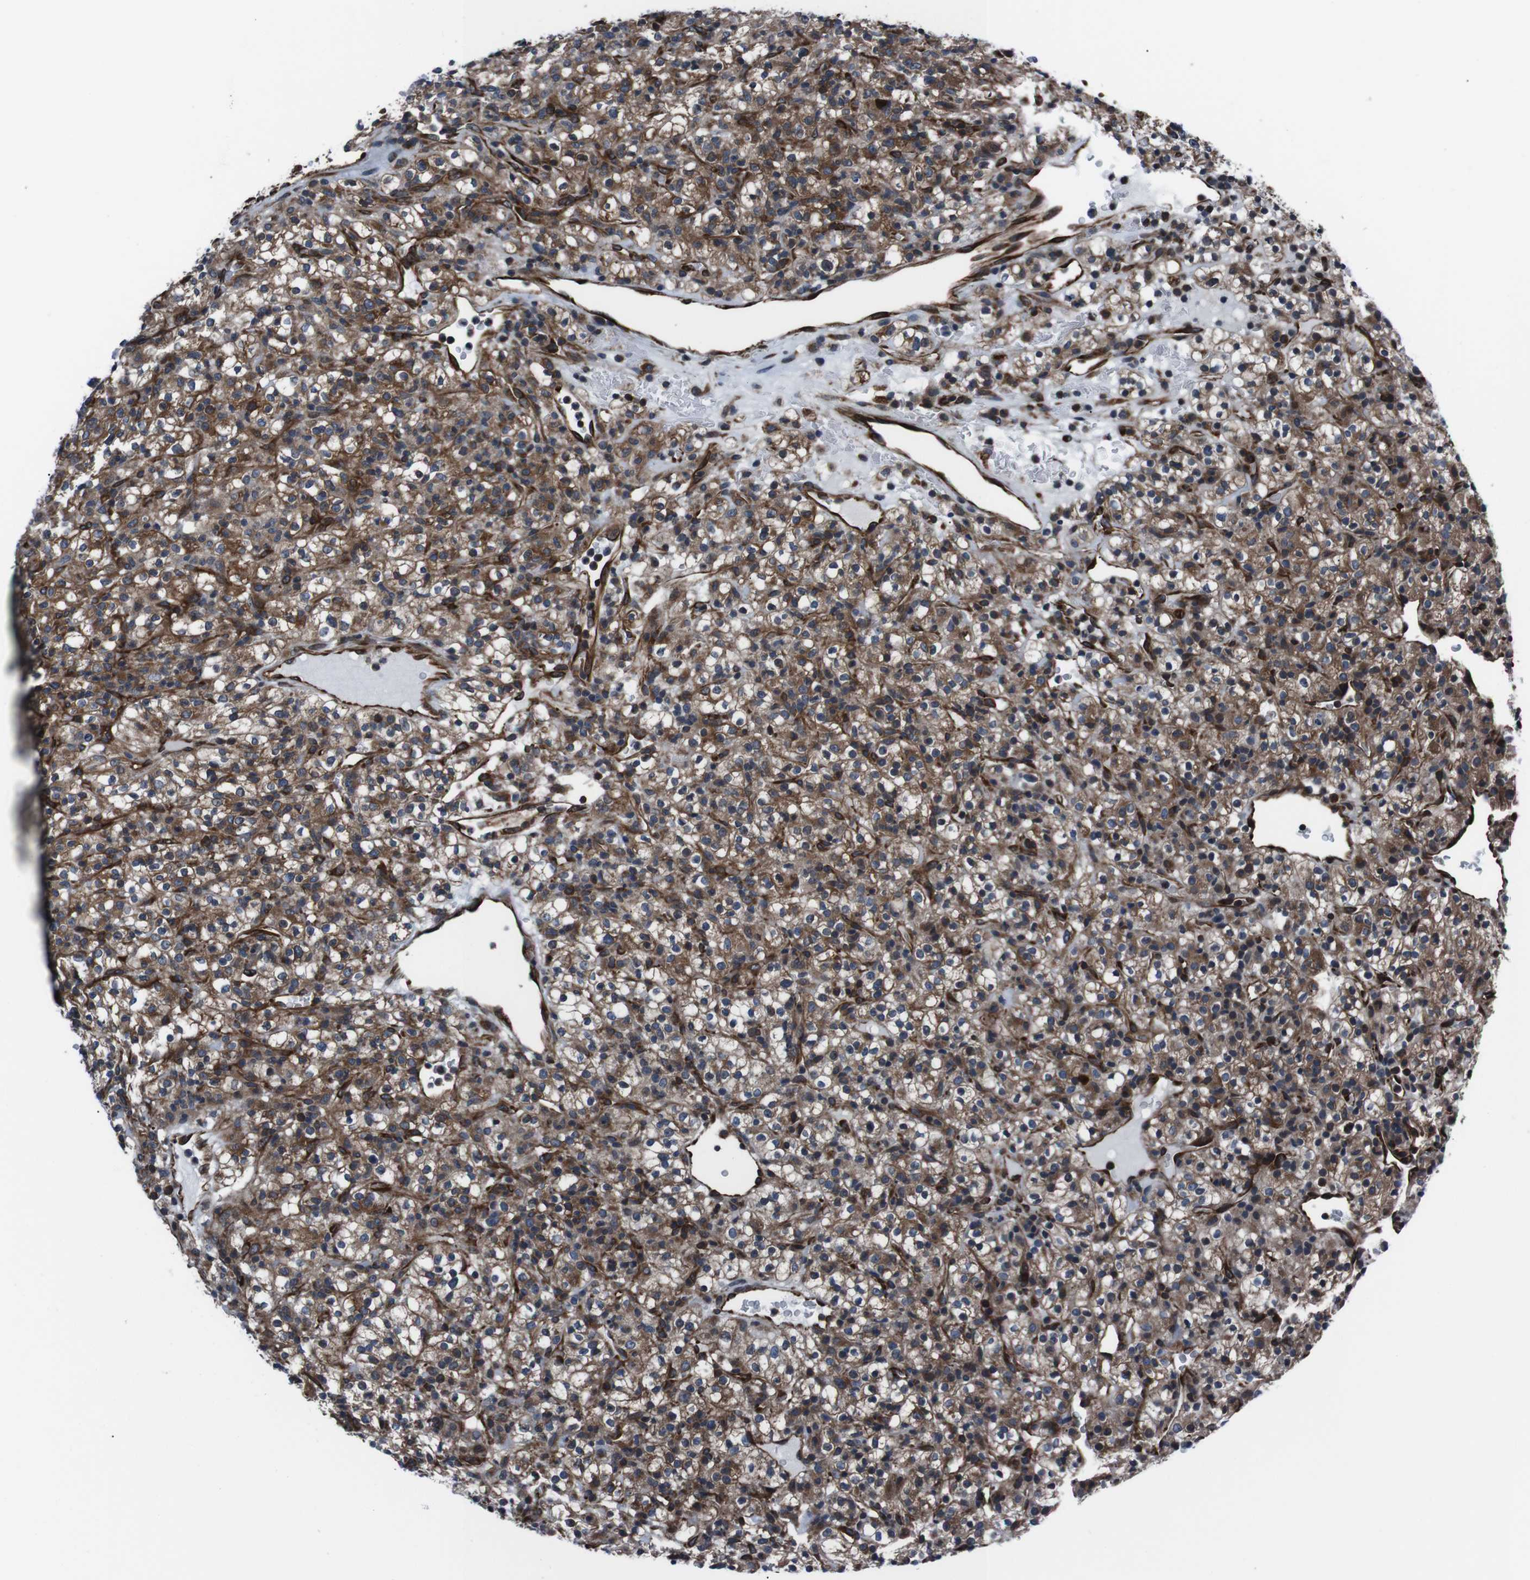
{"staining": {"intensity": "moderate", "quantity": ">75%", "location": "cytoplasmic/membranous"}, "tissue": "renal cancer", "cell_type": "Tumor cells", "image_type": "cancer", "snomed": [{"axis": "morphology", "description": "Normal tissue, NOS"}, {"axis": "morphology", "description": "Adenocarcinoma, NOS"}, {"axis": "topography", "description": "Kidney"}], "caption": "This micrograph shows immunohistochemistry staining of human renal adenocarcinoma, with medium moderate cytoplasmic/membranous staining in approximately >75% of tumor cells.", "gene": "EIF4A2", "patient": {"sex": "female", "age": 72}}